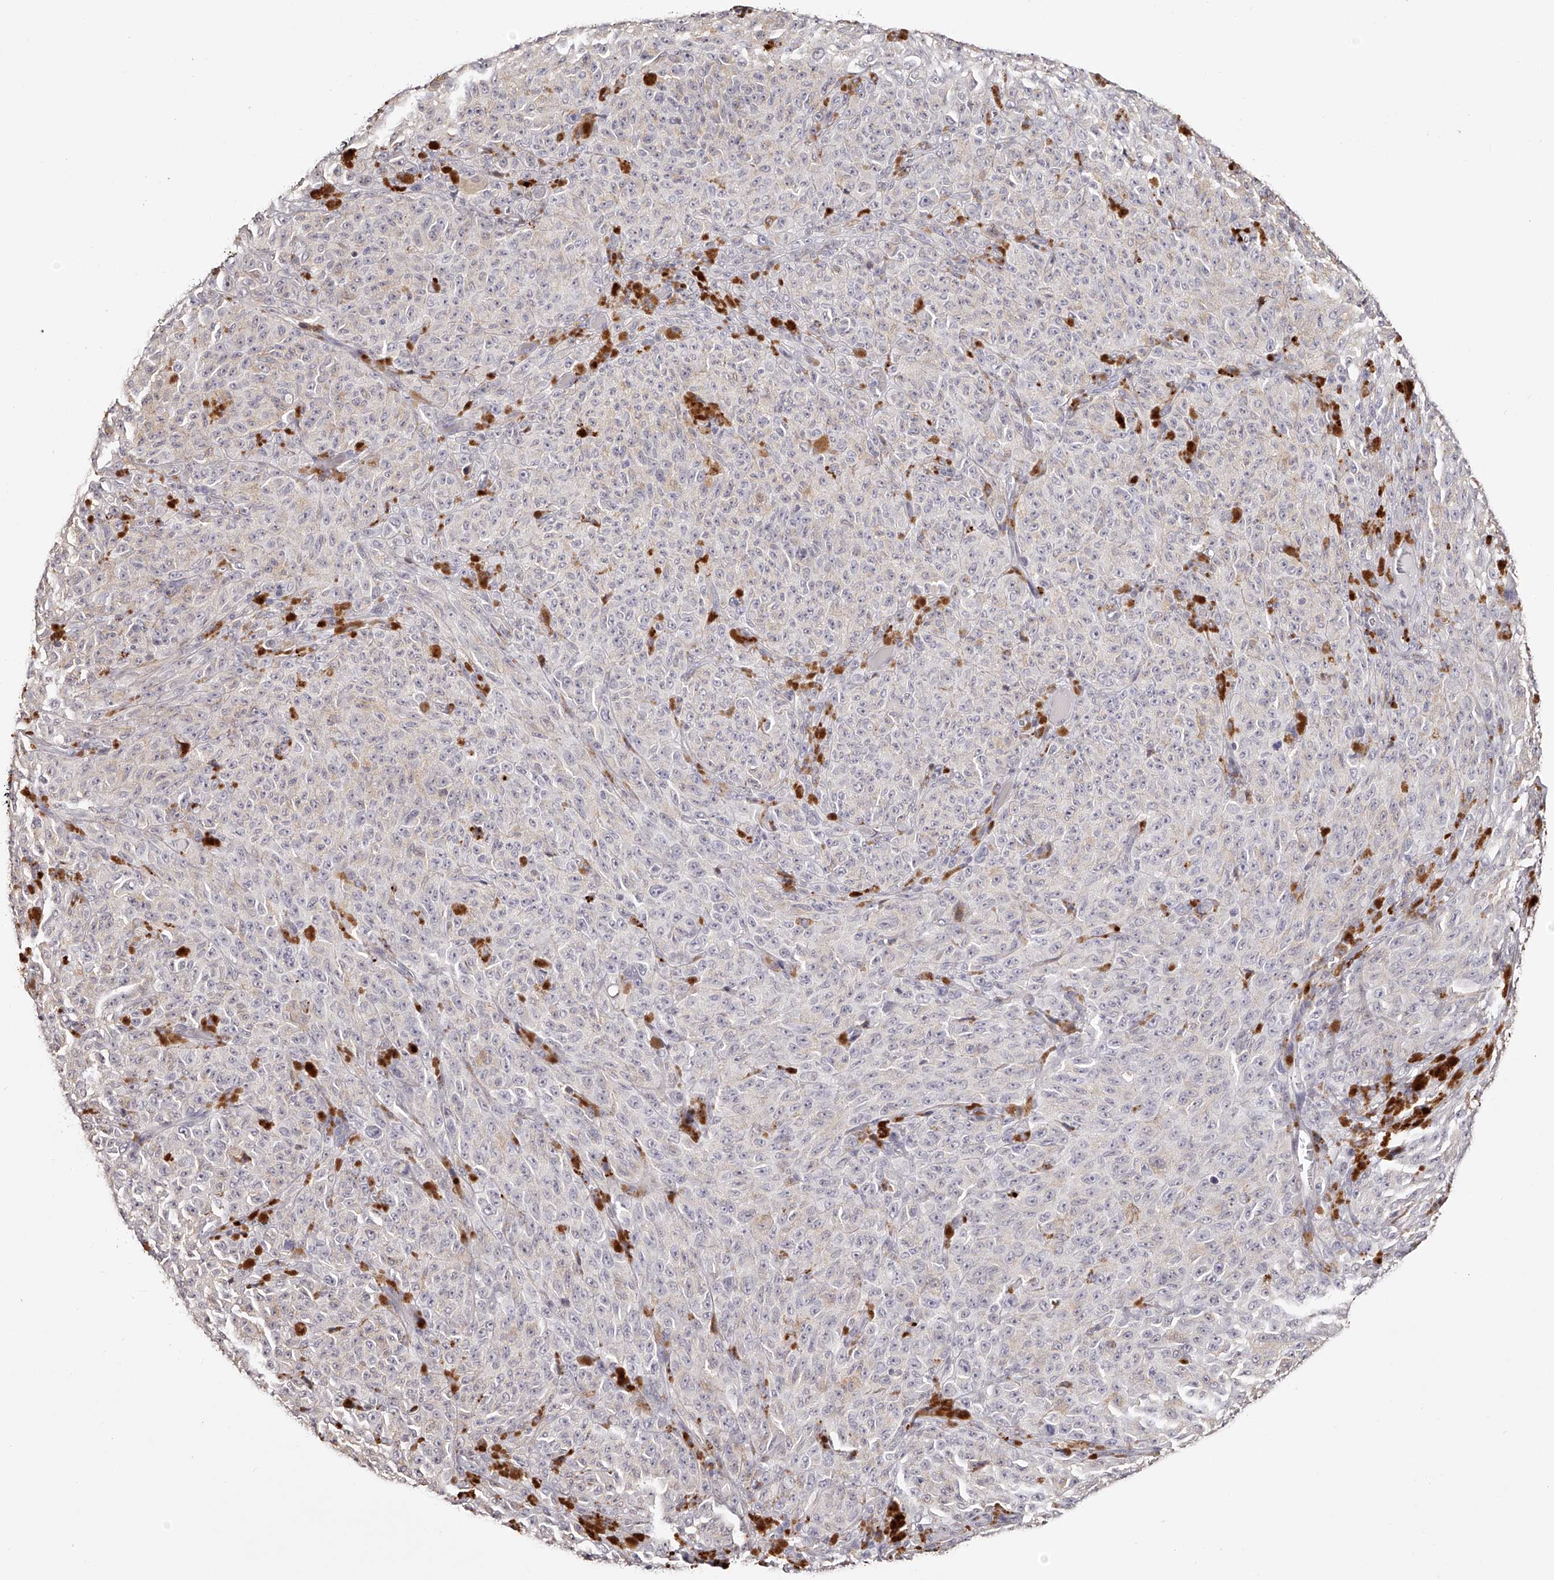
{"staining": {"intensity": "negative", "quantity": "none", "location": "none"}, "tissue": "melanoma", "cell_type": "Tumor cells", "image_type": "cancer", "snomed": [{"axis": "morphology", "description": "Malignant melanoma, NOS"}, {"axis": "topography", "description": "Skin"}], "caption": "Image shows no significant protein positivity in tumor cells of melanoma. (DAB (3,3'-diaminobenzidine) IHC, high magnification).", "gene": "SLC35D3", "patient": {"sex": "female", "age": 82}}